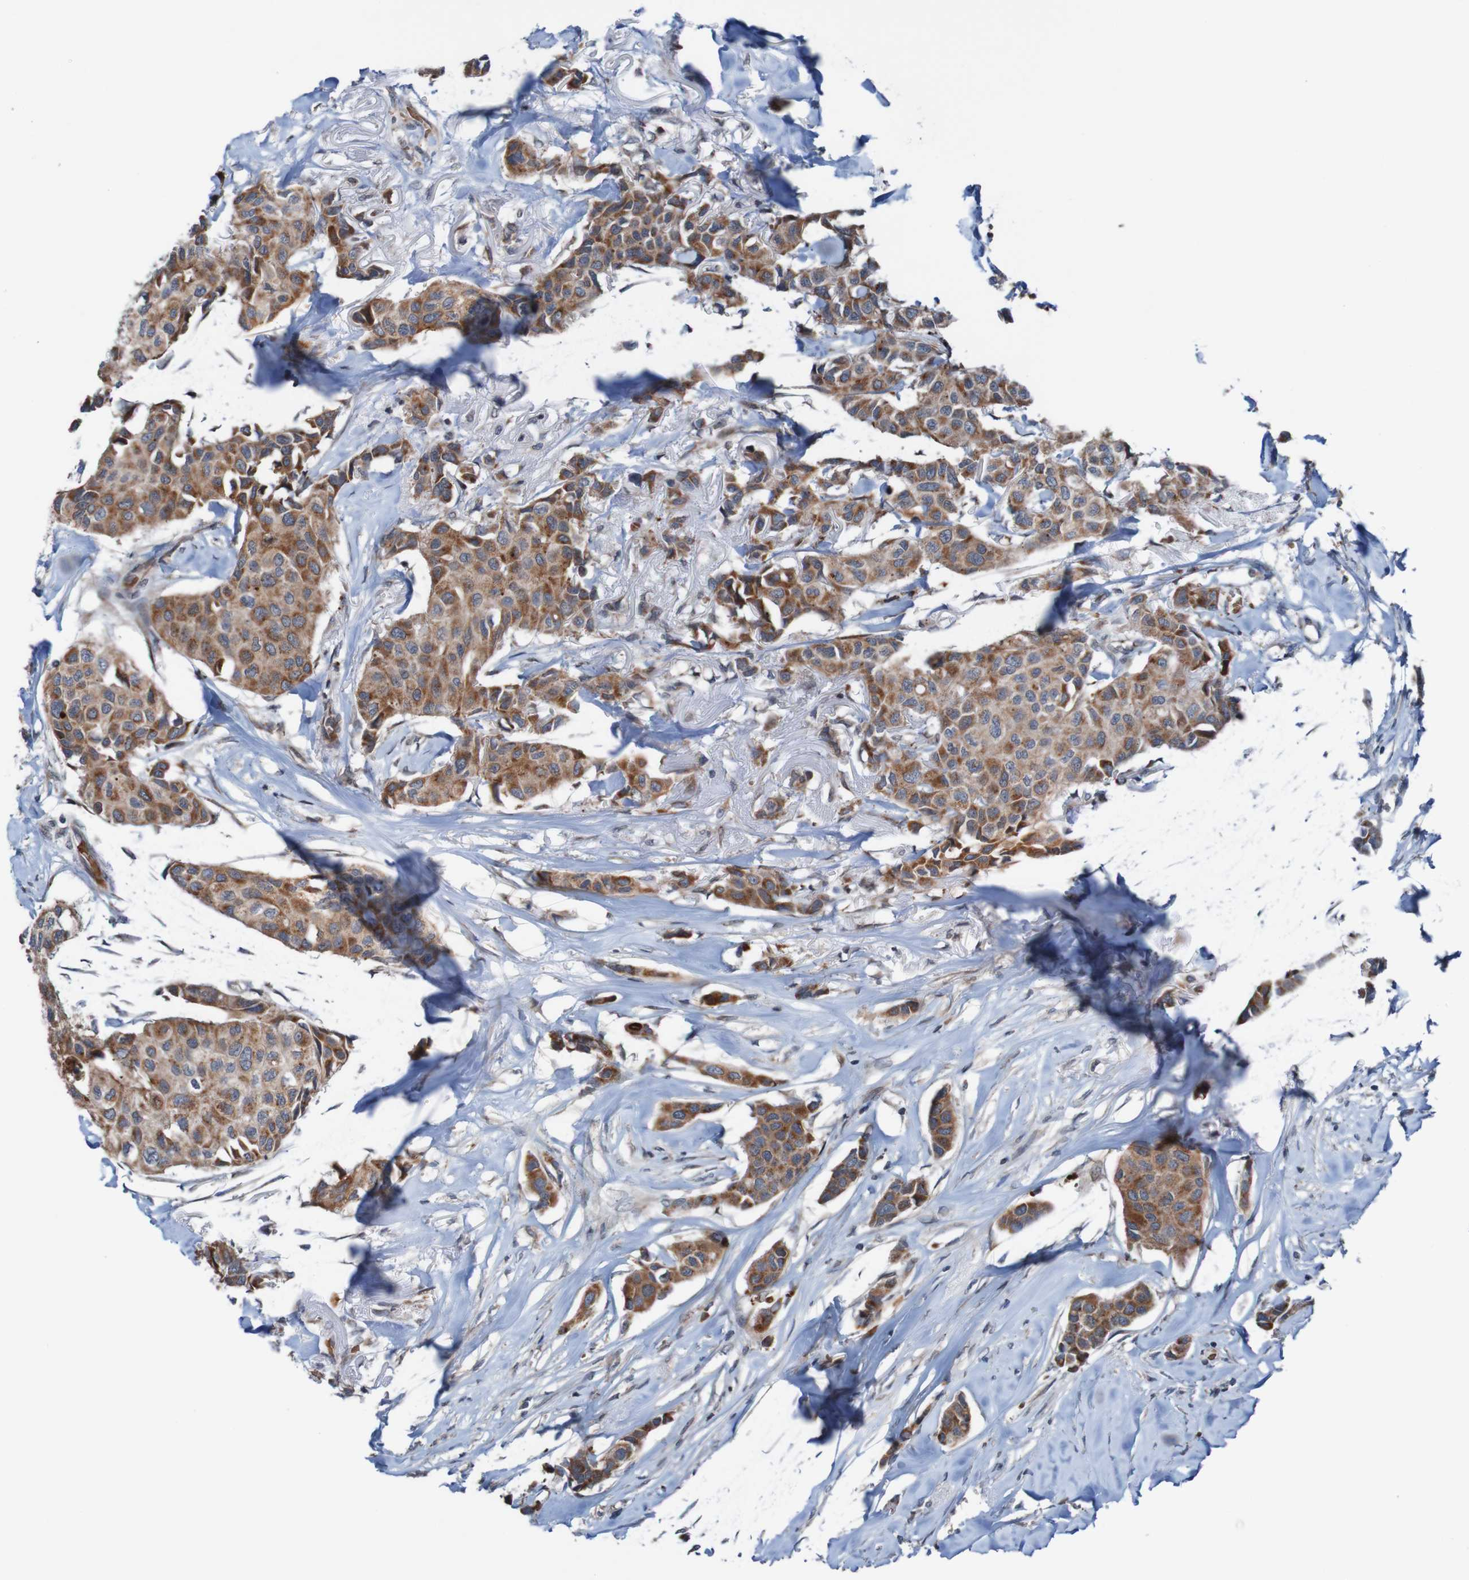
{"staining": {"intensity": "moderate", "quantity": ">75%", "location": "cytoplasmic/membranous"}, "tissue": "breast cancer", "cell_type": "Tumor cells", "image_type": "cancer", "snomed": [{"axis": "morphology", "description": "Duct carcinoma"}, {"axis": "topography", "description": "Breast"}], "caption": "Human breast intraductal carcinoma stained with a protein marker reveals moderate staining in tumor cells.", "gene": "UNG", "patient": {"sex": "female", "age": 80}}